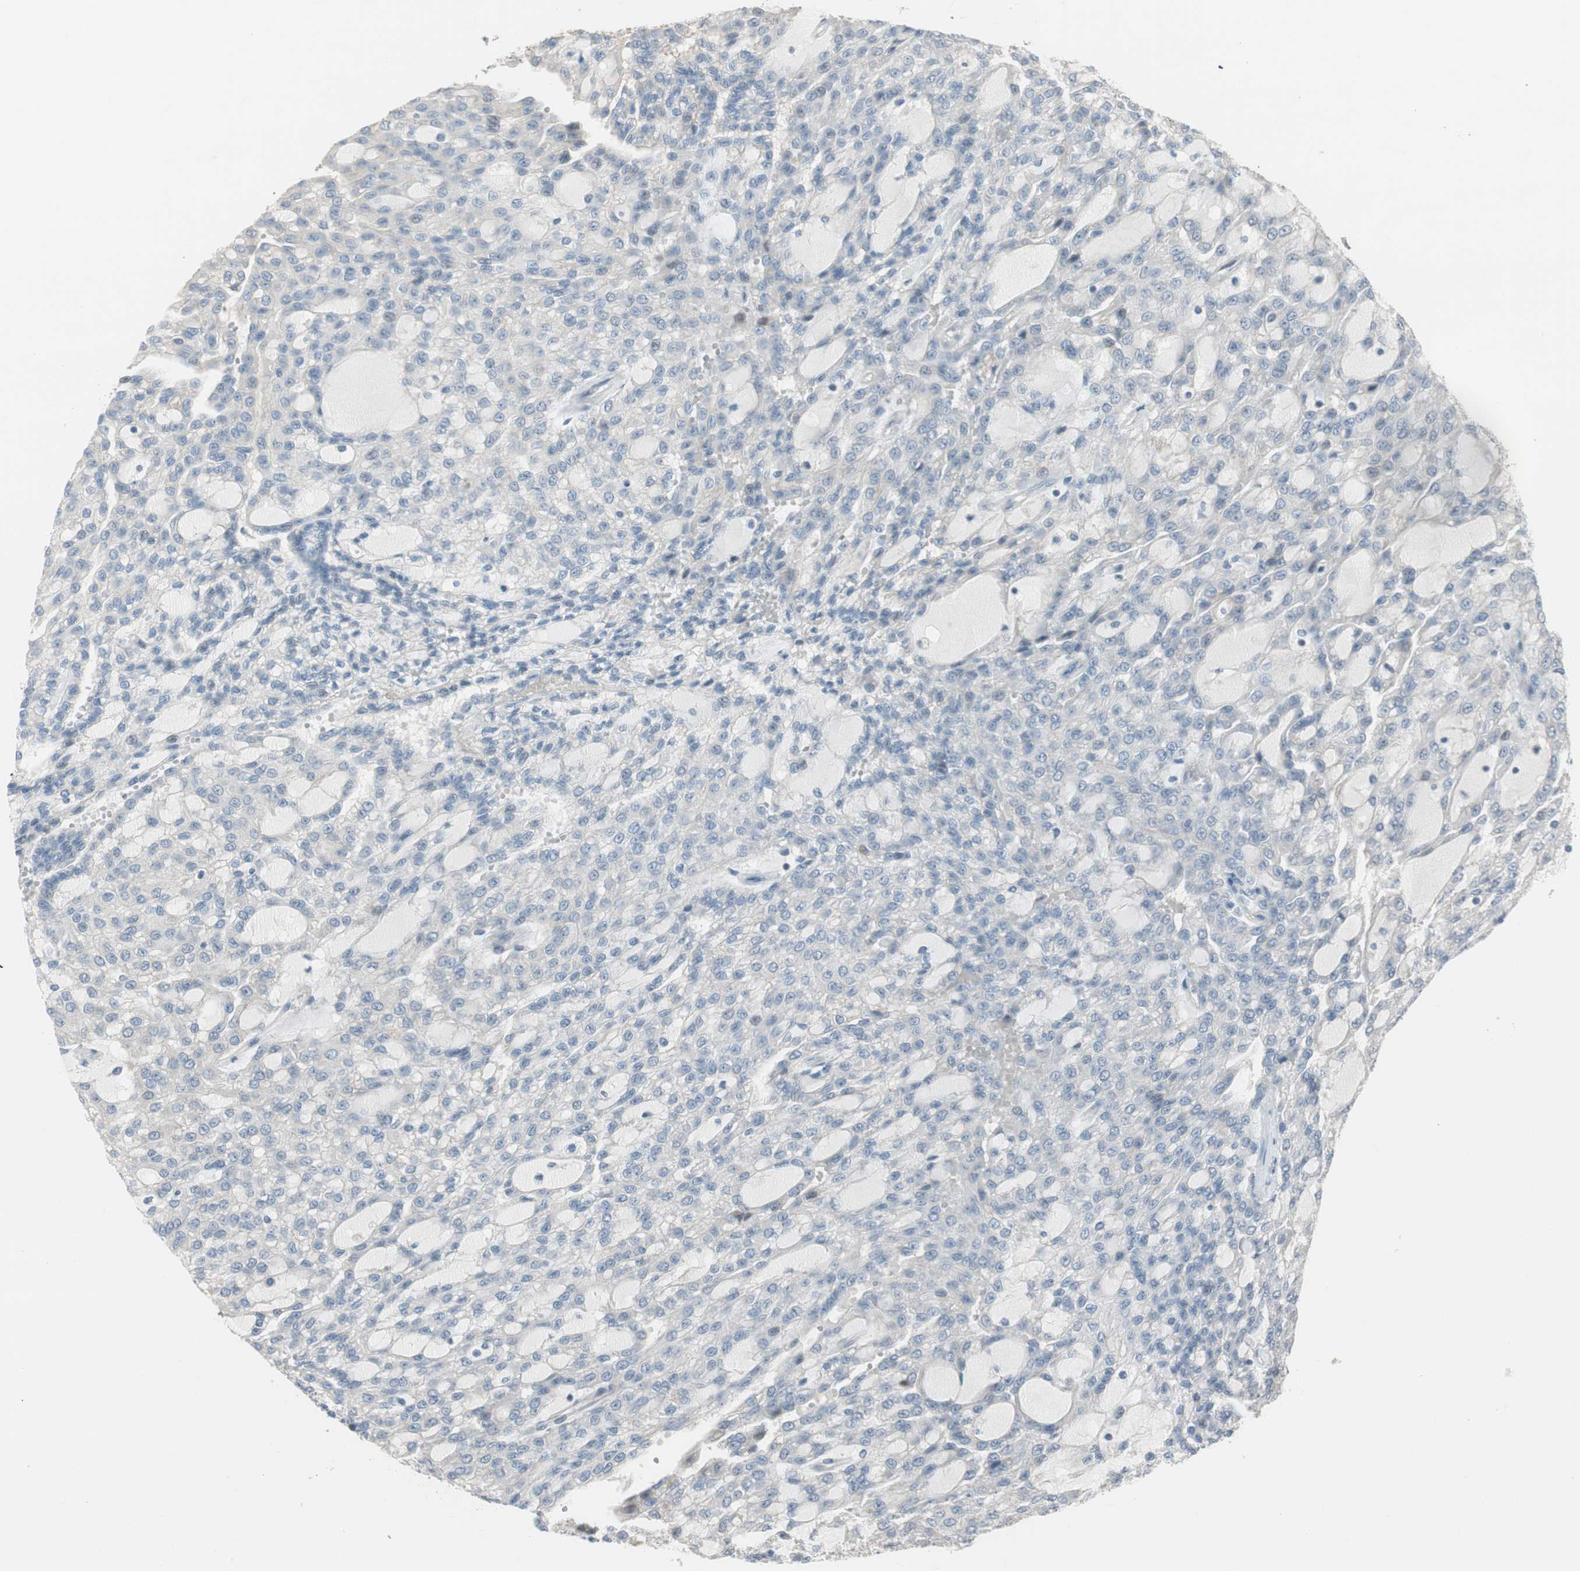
{"staining": {"intensity": "negative", "quantity": "none", "location": "none"}, "tissue": "renal cancer", "cell_type": "Tumor cells", "image_type": "cancer", "snomed": [{"axis": "morphology", "description": "Adenocarcinoma, NOS"}, {"axis": "topography", "description": "Kidney"}], "caption": "Tumor cells are negative for protein expression in human renal cancer.", "gene": "EVA1A", "patient": {"sex": "male", "age": 63}}